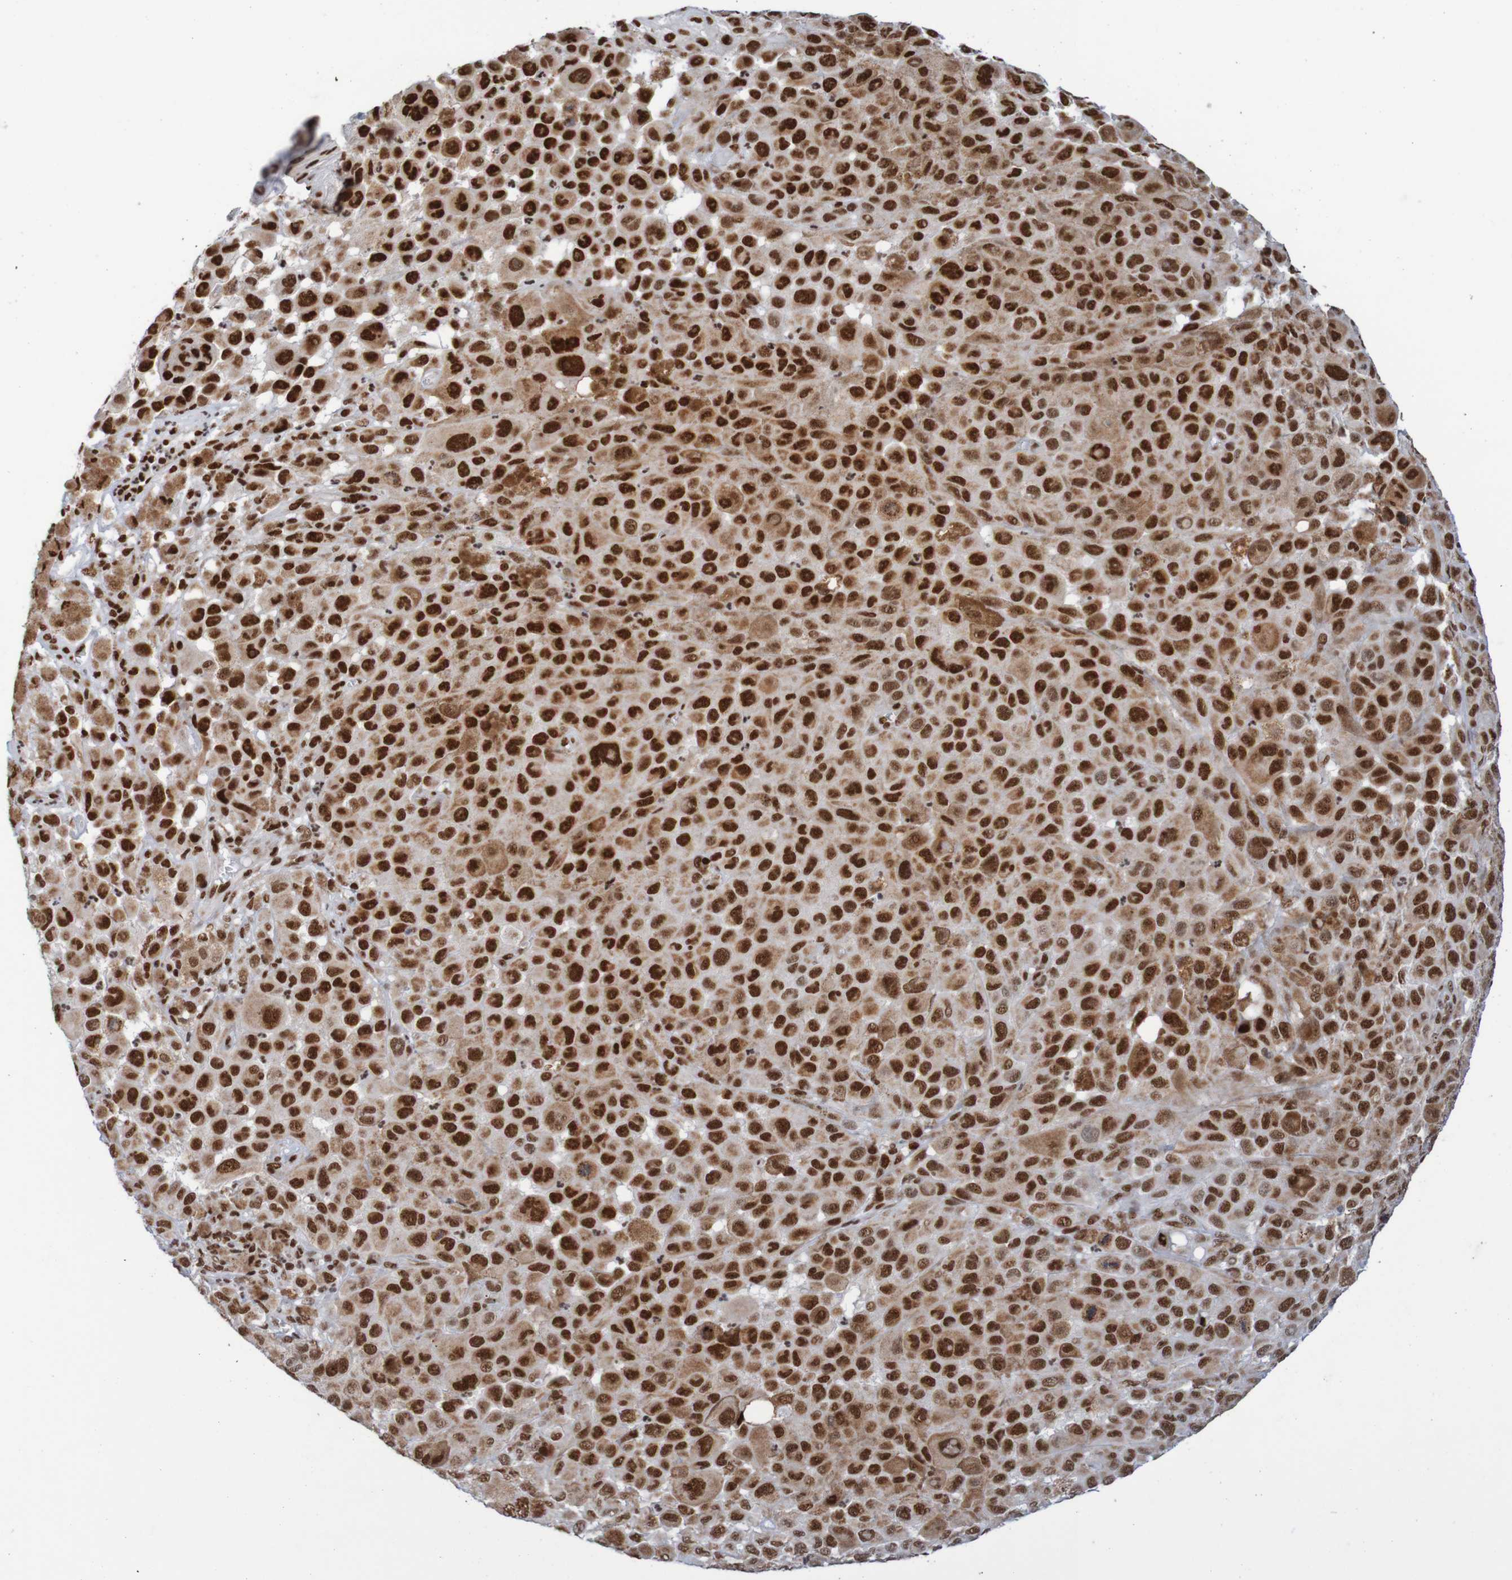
{"staining": {"intensity": "strong", "quantity": ">75%", "location": "nuclear"}, "tissue": "melanoma", "cell_type": "Tumor cells", "image_type": "cancer", "snomed": [{"axis": "morphology", "description": "Malignant melanoma, NOS"}, {"axis": "topography", "description": "Skin"}], "caption": "A micrograph of melanoma stained for a protein displays strong nuclear brown staining in tumor cells.", "gene": "THRAP3", "patient": {"sex": "male", "age": 96}}